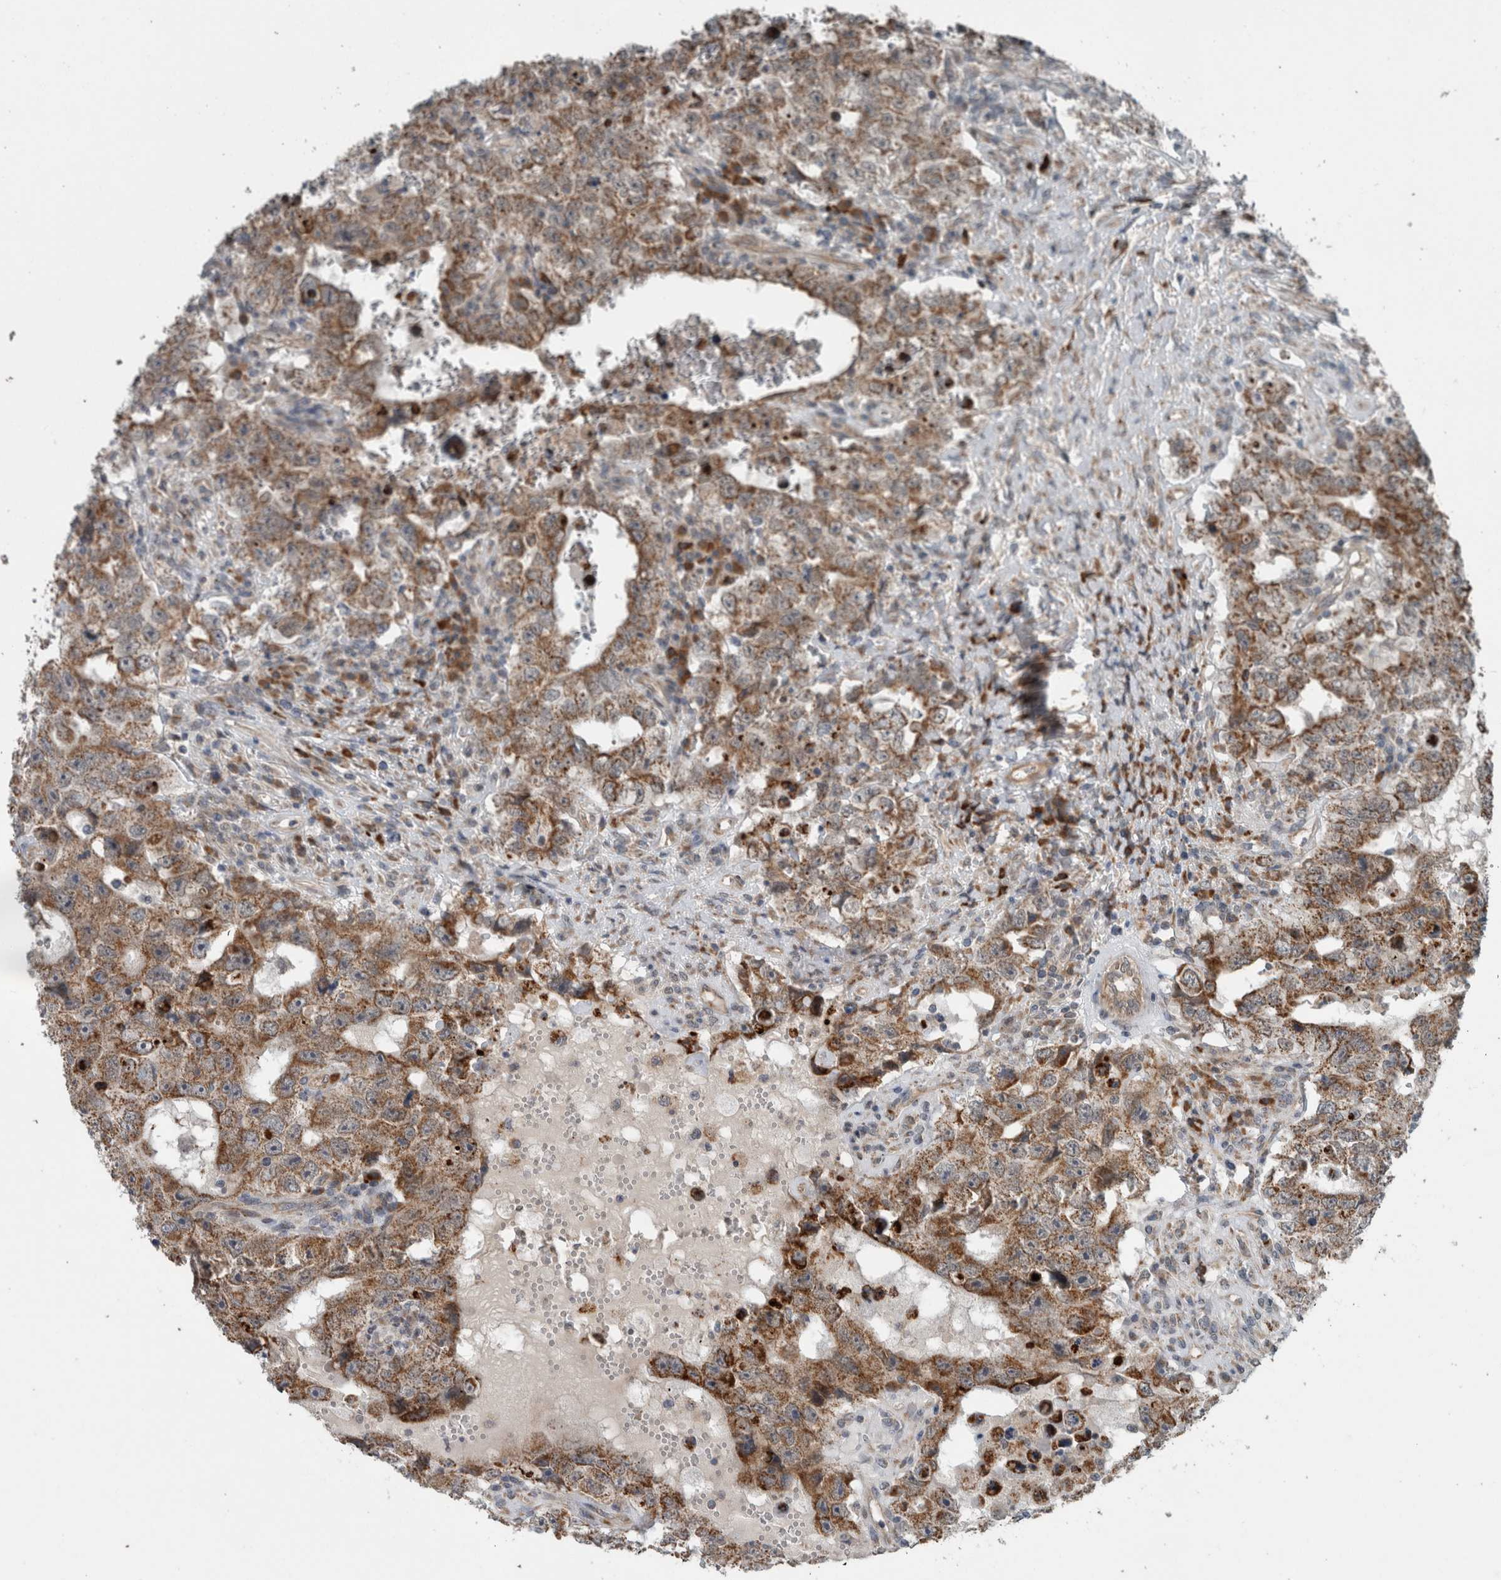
{"staining": {"intensity": "moderate", "quantity": ">75%", "location": "cytoplasmic/membranous"}, "tissue": "testis cancer", "cell_type": "Tumor cells", "image_type": "cancer", "snomed": [{"axis": "morphology", "description": "Carcinoma, Embryonal, NOS"}, {"axis": "topography", "description": "Testis"}], "caption": "Protein expression by immunohistochemistry shows moderate cytoplasmic/membranous expression in about >75% of tumor cells in embryonal carcinoma (testis). The staining was performed using DAB (3,3'-diaminobenzidine), with brown indicating positive protein expression. Nuclei are stained blue with hematoxylin.", "gene": "GBA2", "patient": {"sex": "male", "age": 26}}